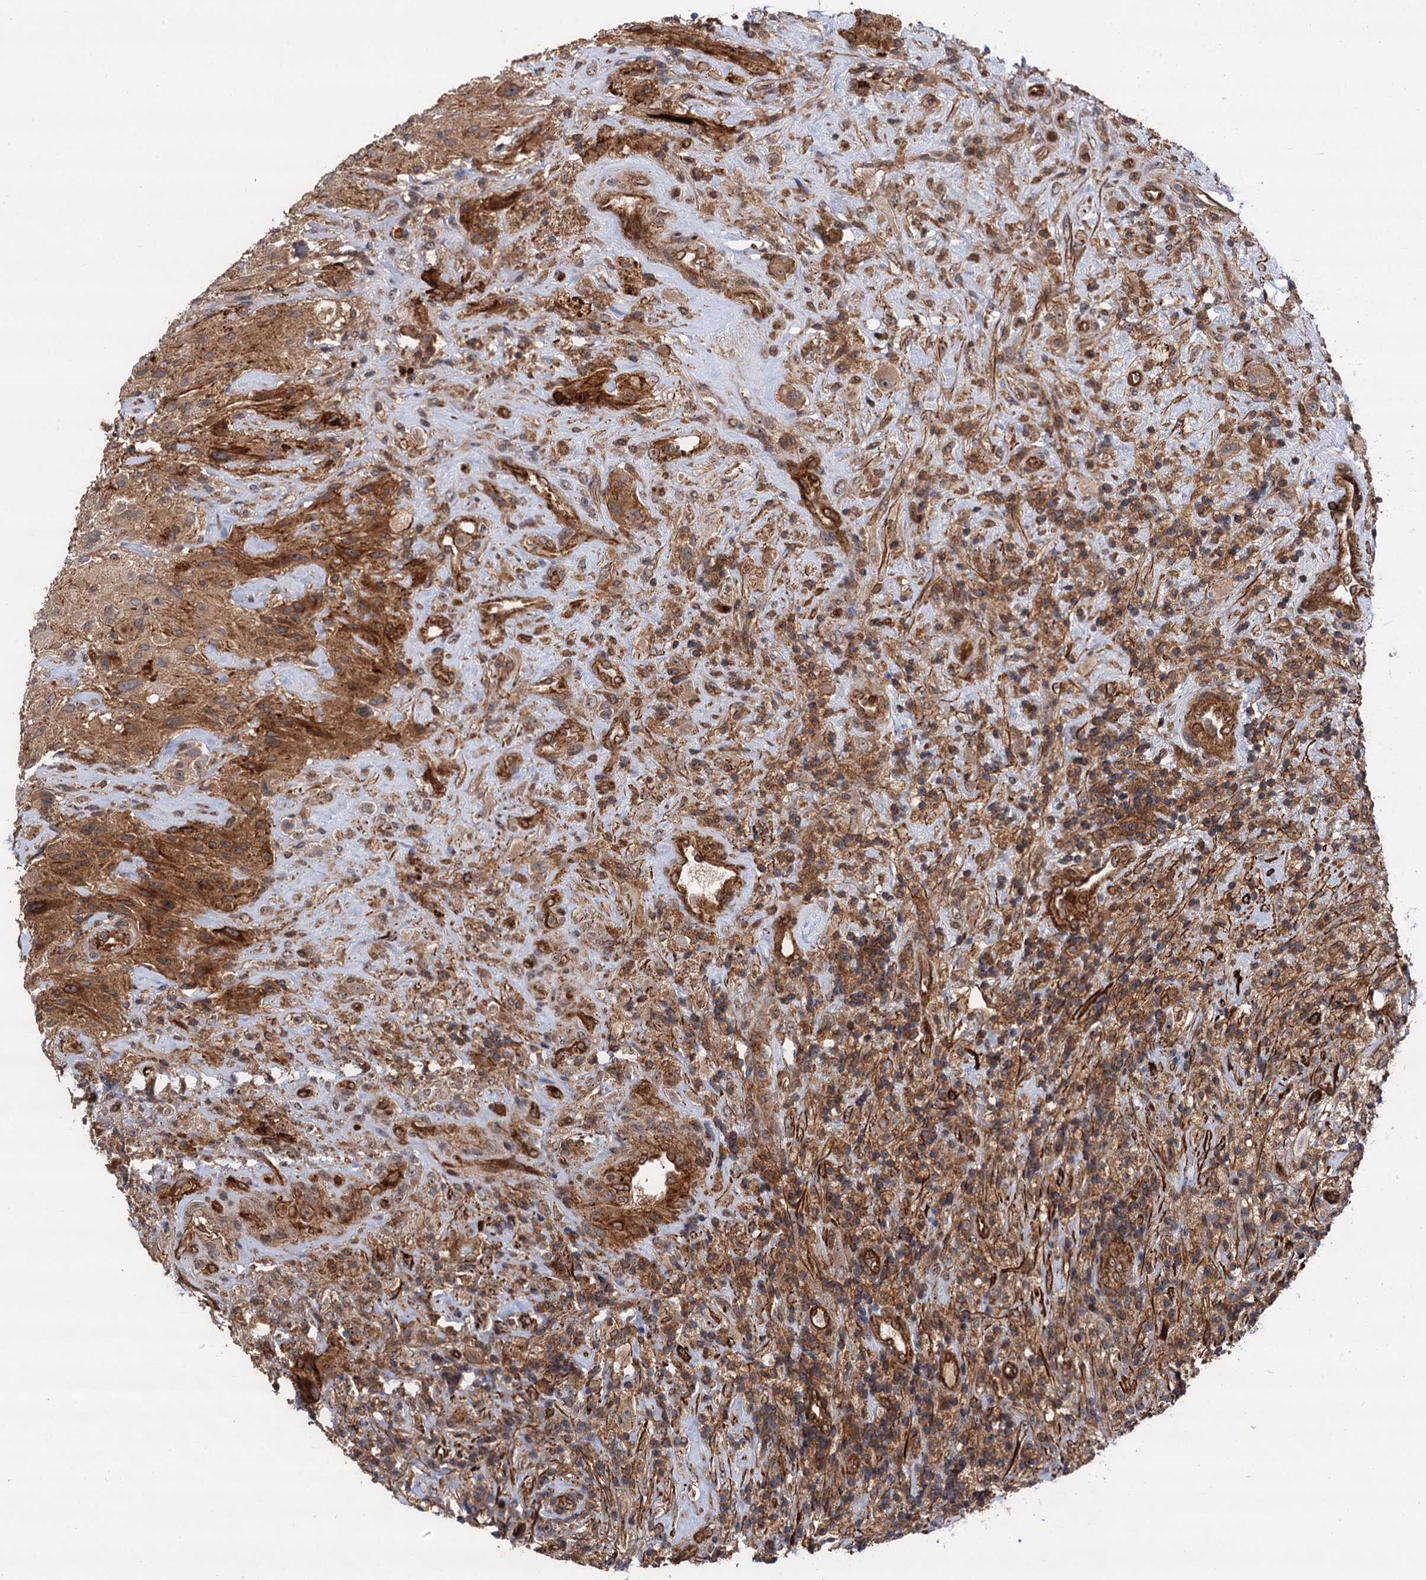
{"staining": {"intensity": "moderate", "quantity": ">75%", "location": "cytoplasmic/membranous"}, "tissue": "glioma", "cell_type": "Tumor cells", "image_type": "cancer", "snomed": [{"axis": "morphology", "description": "Glioma, malignant, High grade"}, {"axis": "topography", "description": "Brain"}], "caption": "Malignant high-grade glioma stained with a brown dye exhibits moderate cytoplasmic/membranous positive expression in approximately >75% of tumor cells.", "gene": "BORA", "patient": {"sex": "male", "age": 69}}